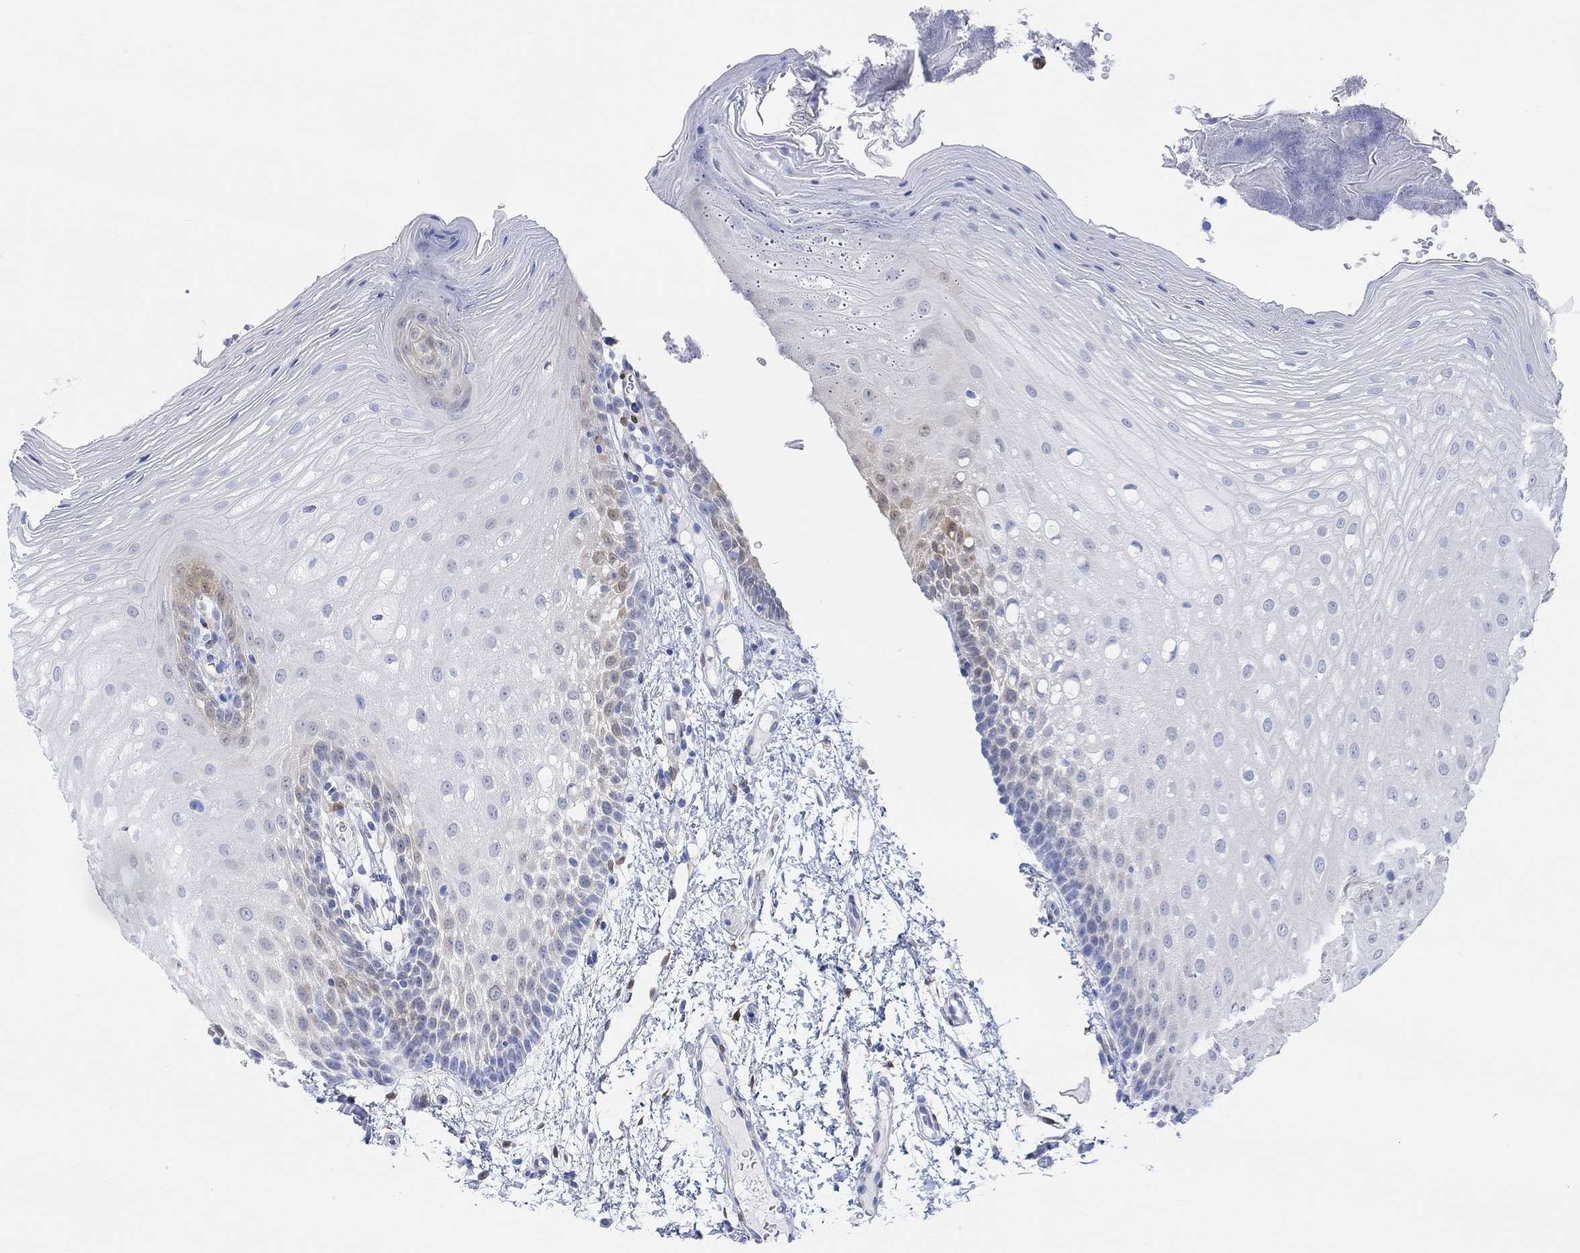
{"staining": {"intensity": "weak", "quantity": "<25%", "location": "nuclear"}, "tissue": "oral mucosa", "cell_type": "Squamous epithelial cells", "image_type": "normal", "snomed": [{"axis": "morphology", "description": "Normal tissue, NOS"}, {"axis": "morphology", "description": "Squamous cell carcinoma, NOS"}, {"axis": "topography", "description": "Oral tissue"}, {"axis": "topography", "description": "Head-Neck"}], "caption": "DAB (3,3'-diaminobenzidine) immunohistochemical staining of benign human oral mucosa exhibits no significant staining in squamous epithelial cells. (Brightfield microscopy of DAB (3,3'-diaminobenzidine) immunohistochemistry at high magnification).", "gene": "TPPP3", "patient": {"sex": "male", "age": 69}}